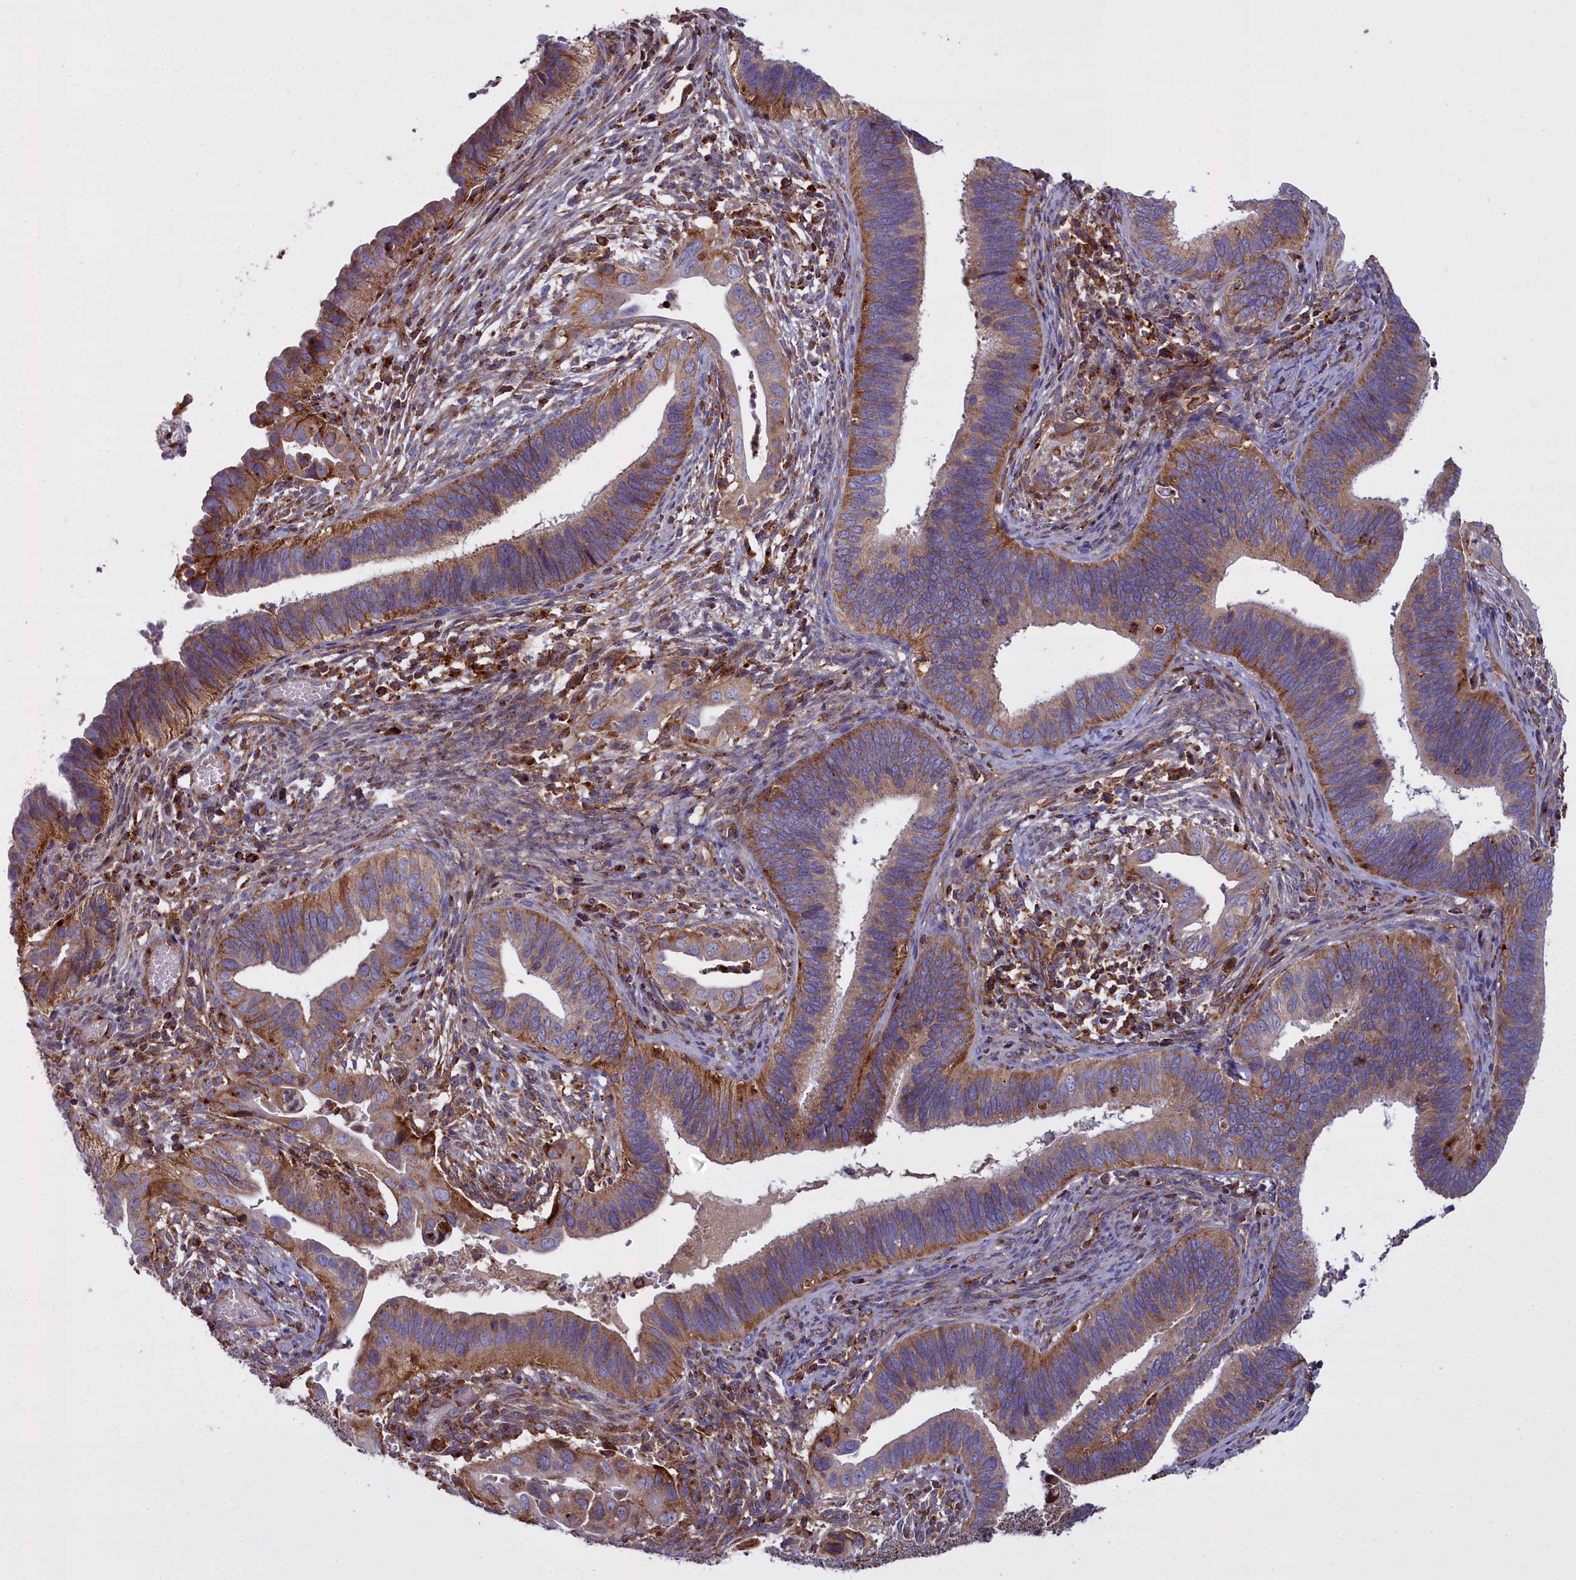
{"staining": {"intensity": "moderate", "quantity": ">75%", "location": "cytoplasmic/membranous"}, "tissue": "cervical cancer", "cell_type": "Tumor cells", "image_type": "cancer", "snomed": [{"axis": "morphology", "description": "Adenocarcinoma, NOS"}, {"axis": "topography", "description": "Cervix"}], "caption": "Cervical cancer (adenocarcinoma) tissue demonstrates moderate cytoplasmic/membranous expression in about >75% of tumor cells", "gene": "LNPEP", "patient": {"sex": "female", "age": 42}}